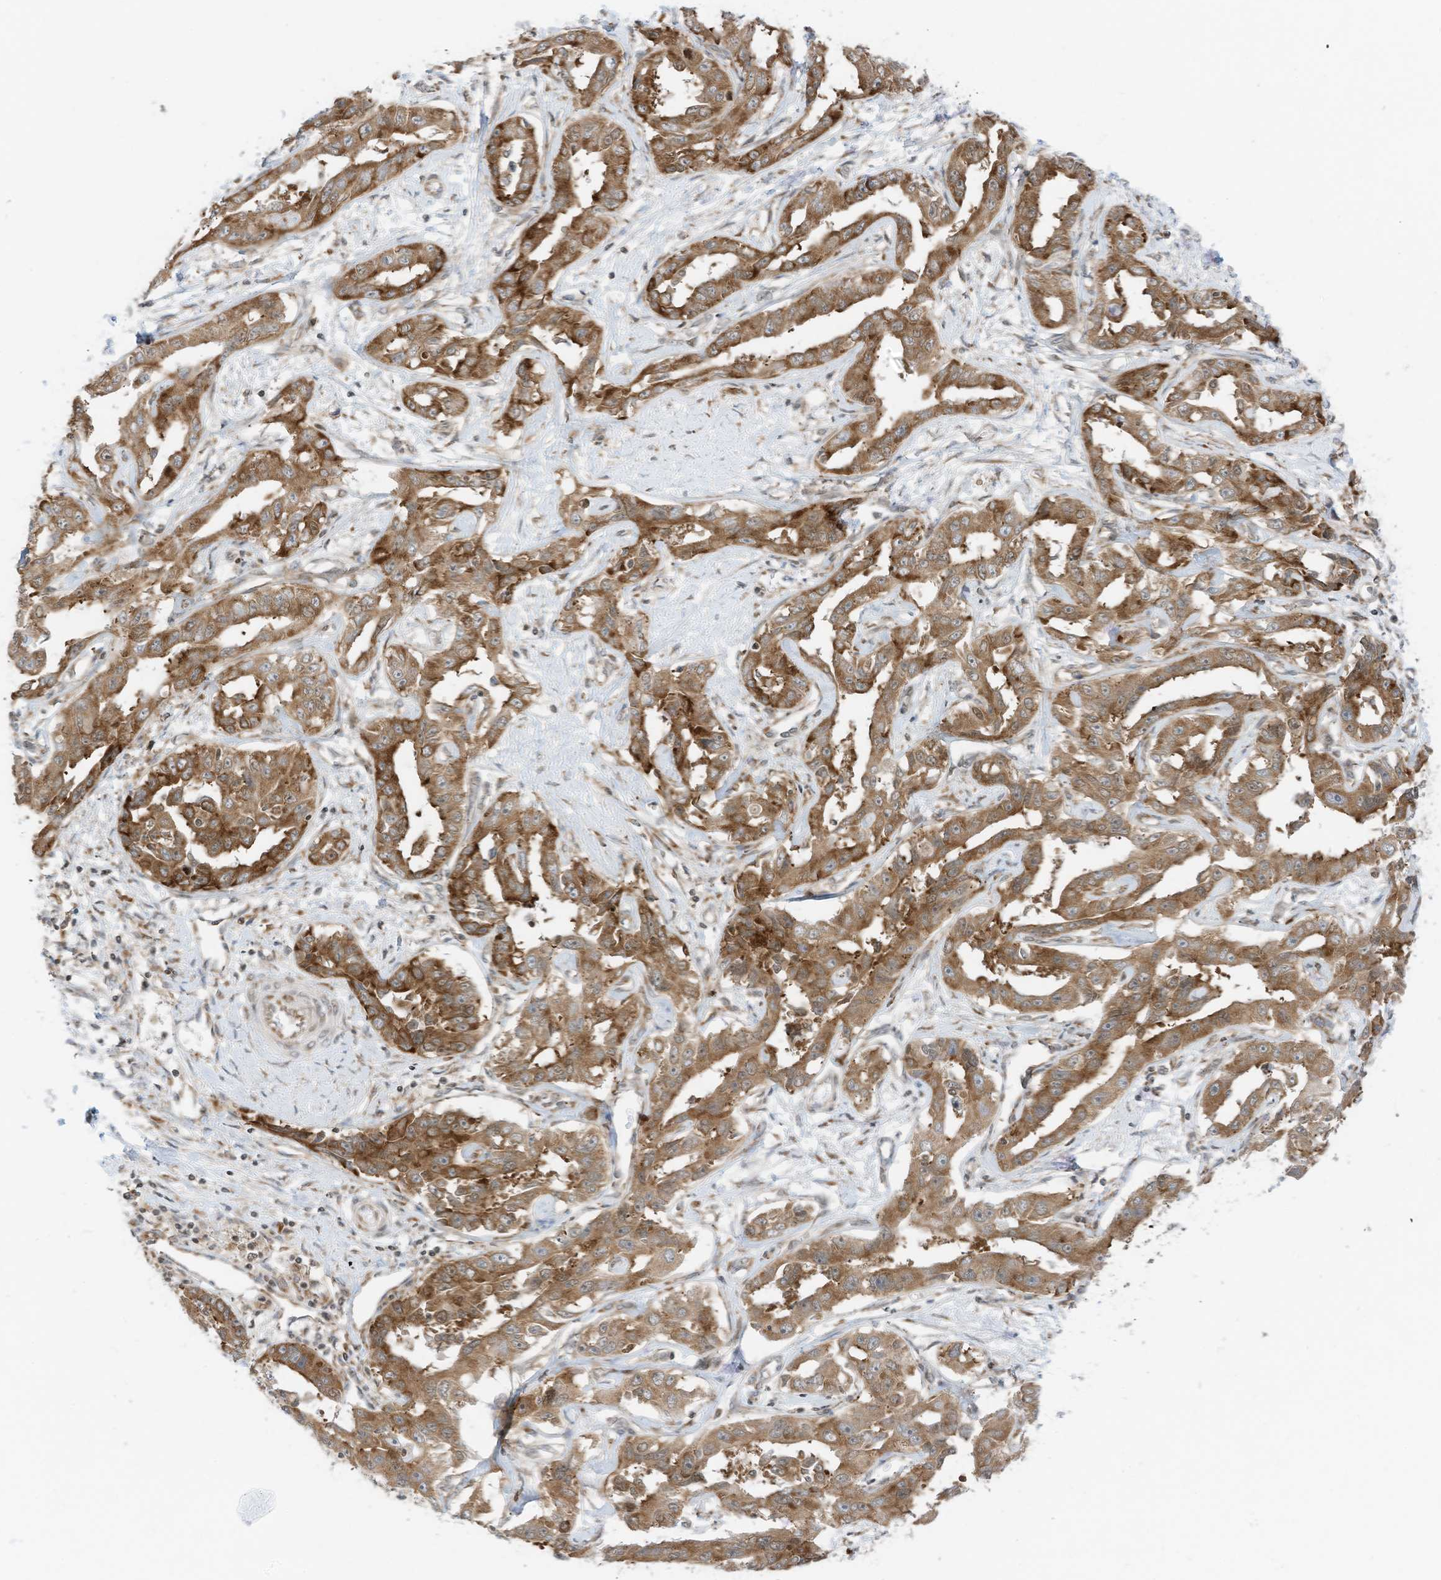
{"staining": {"intensity": "moderate", "quantity": ">75%", "location": "cytoplasmic/membranous"}, "tissue": "liver cancer", "cell_type": "Tumor cells", "image_type": "cancer", "snomed": [{"axis": "morphology", "description": "Cholangiocarcinoma"}, {"axis": "topography", "description": "Liver"}], "caption": "DAB immunohistochemical staining of human cholangiocarcinoma (liver) shows moderate cytoplasmic/membranous protein positivity in about >75% of tumor cells. The staining is performed using DAB brown chromogen to label protein expression. The nuclei are counter-stained blue using hematoxylin.", "gene": "EDF1", "patient": {"sex": "male", "age": 59}}